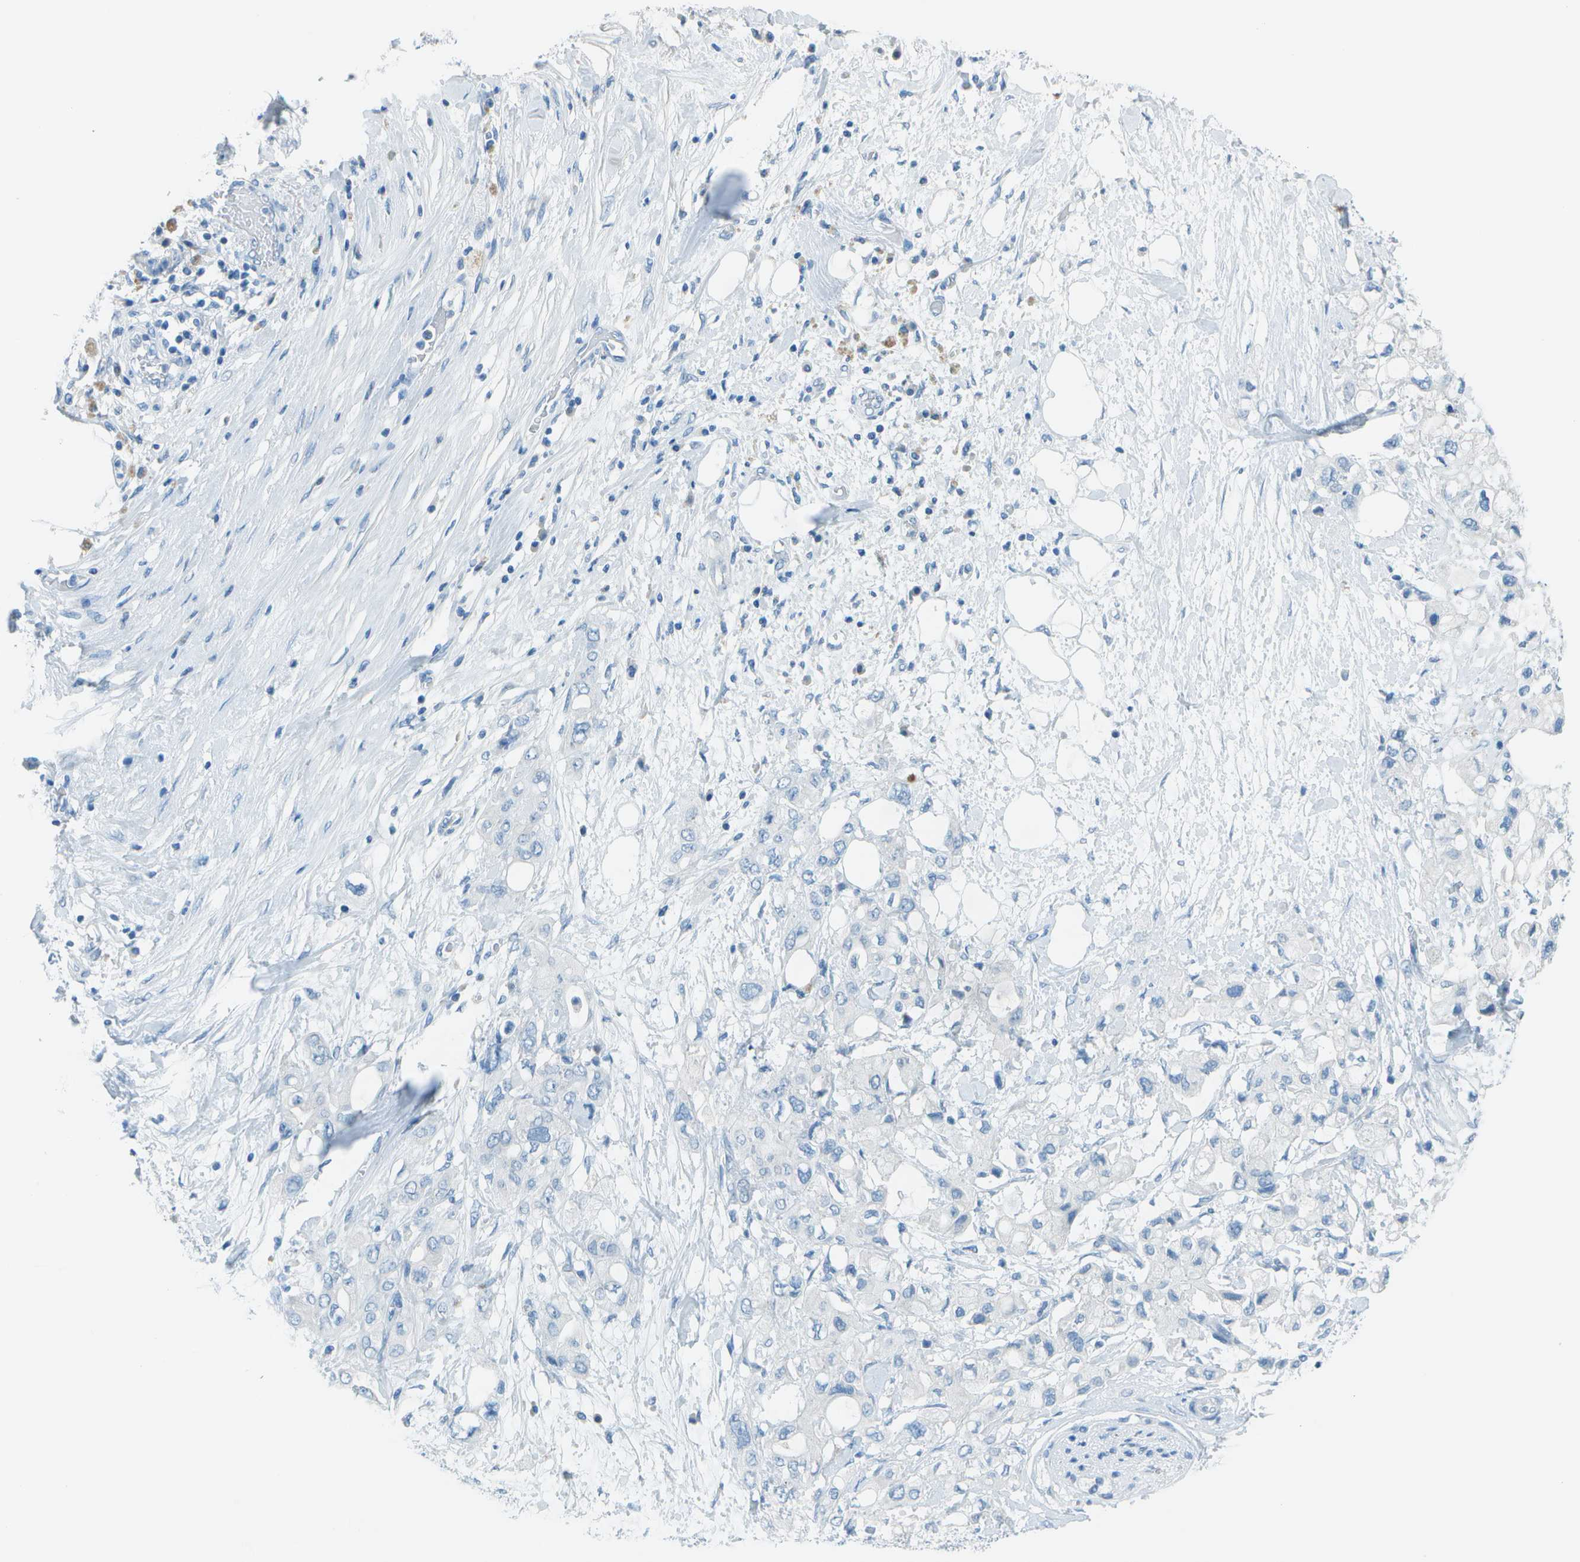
{"staining": {"intensity": "negative", "quantity": "none", "location": "none"}, "tissue": "pancreatic cancer", "cell_type": "Tumor cells", "image_type": "cancer", "snomed": [{"axis": "morphology", "description": "Adenocarcinoma, NOS"}, {"axis": "topography", "description": "Pancreas"}], "caption": "Tumor cells show no significant protein expression in pancreatic adenocarcinoma.", "gene": "FGF1", "patient": {"sex": "female", "age": 56}}